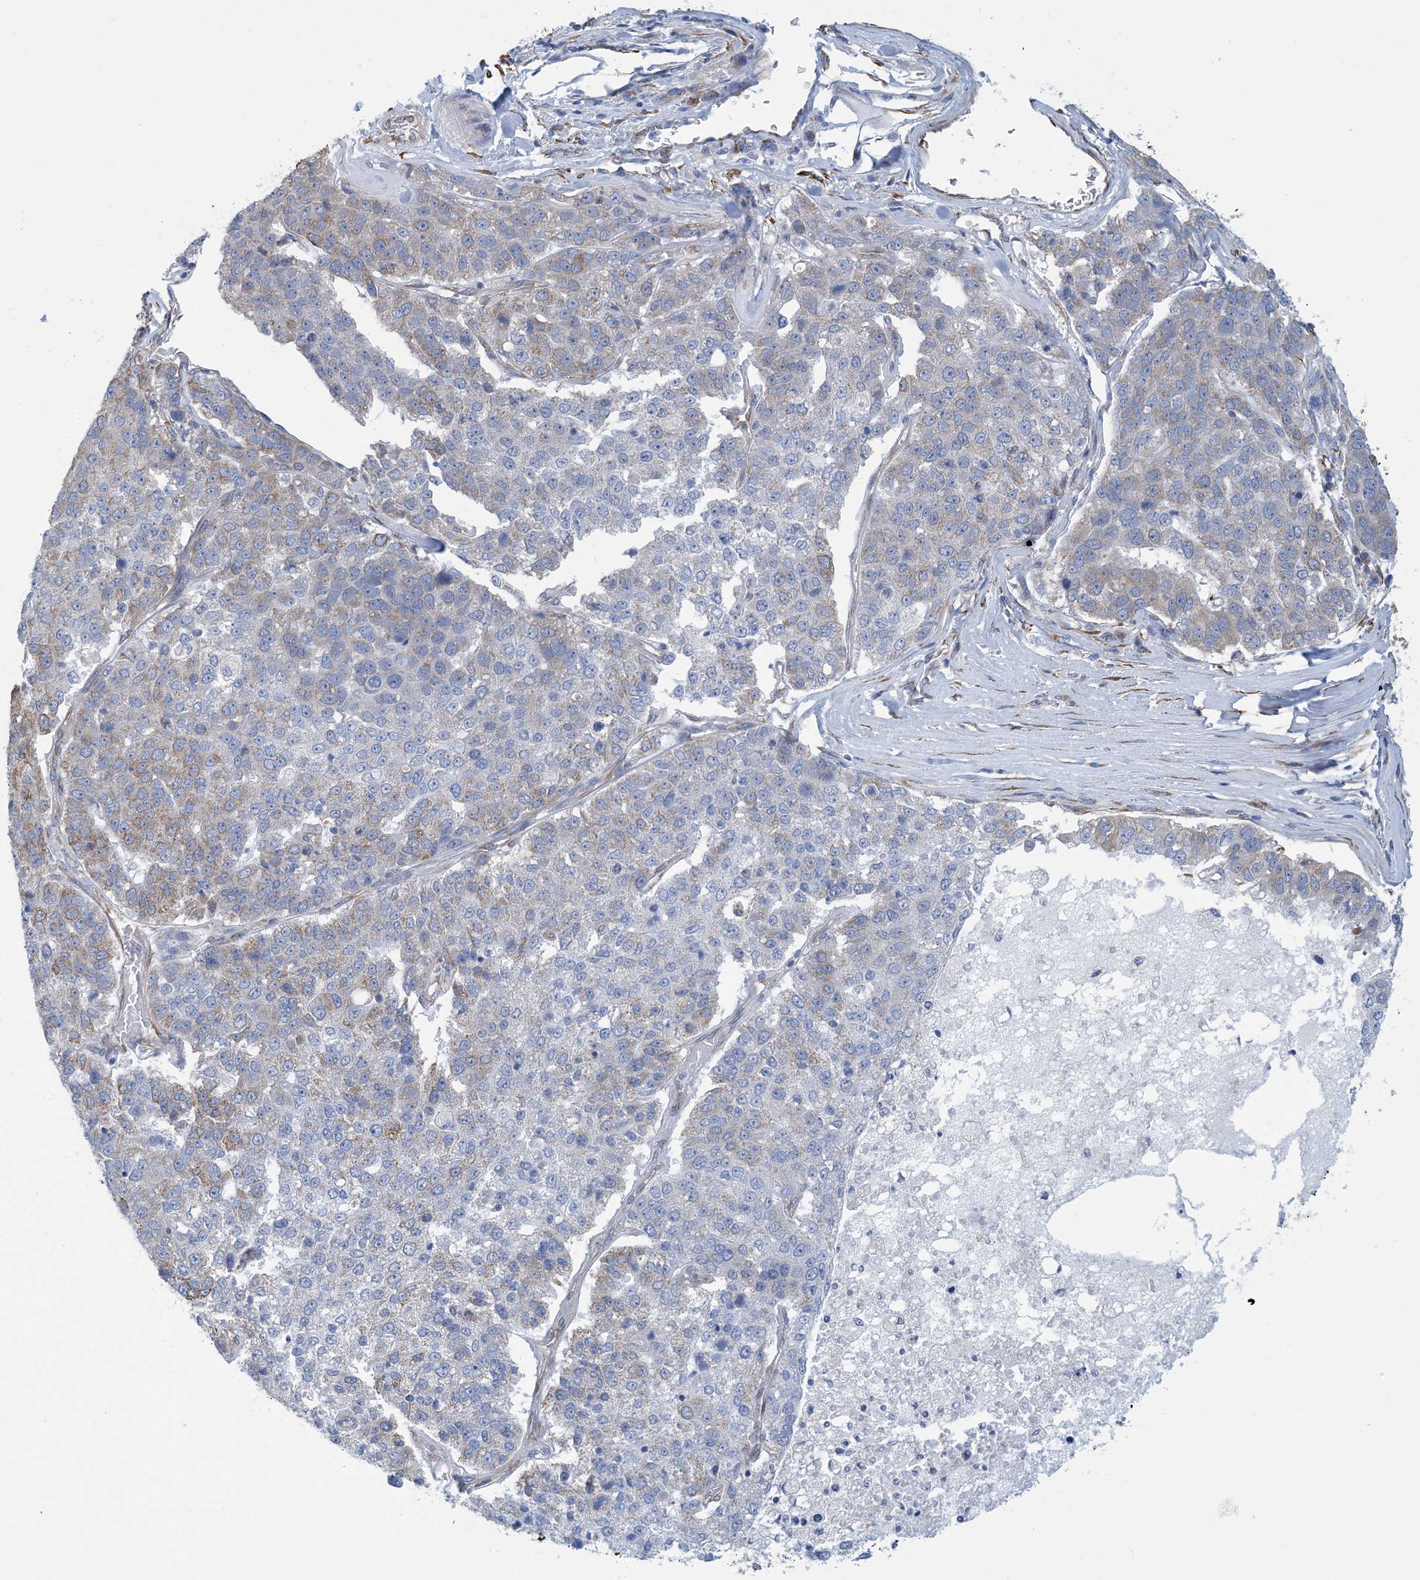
{"staining": {"intensity": "weak", "quantity": "<25%", "location": "cytoplasmic/membranous"}, "tissue": "pancreatic cancer", "cell_type": "Tumor cells", "image_type": "cancer", "snomed": [{"axis": "morphology", "description": "Adenocarcinoma, NOS"}, {"axis": "topography", "description": "Pancreas"}], "caption": "A photomicrograph of human adenocarcinoma (pancreatic) is negative for staining in tumor cells. (Brightfield microscopy of DAB IHC at high magnification).", "gene": "CCDC14", "patient": {"sex": "female", "age": 61}}